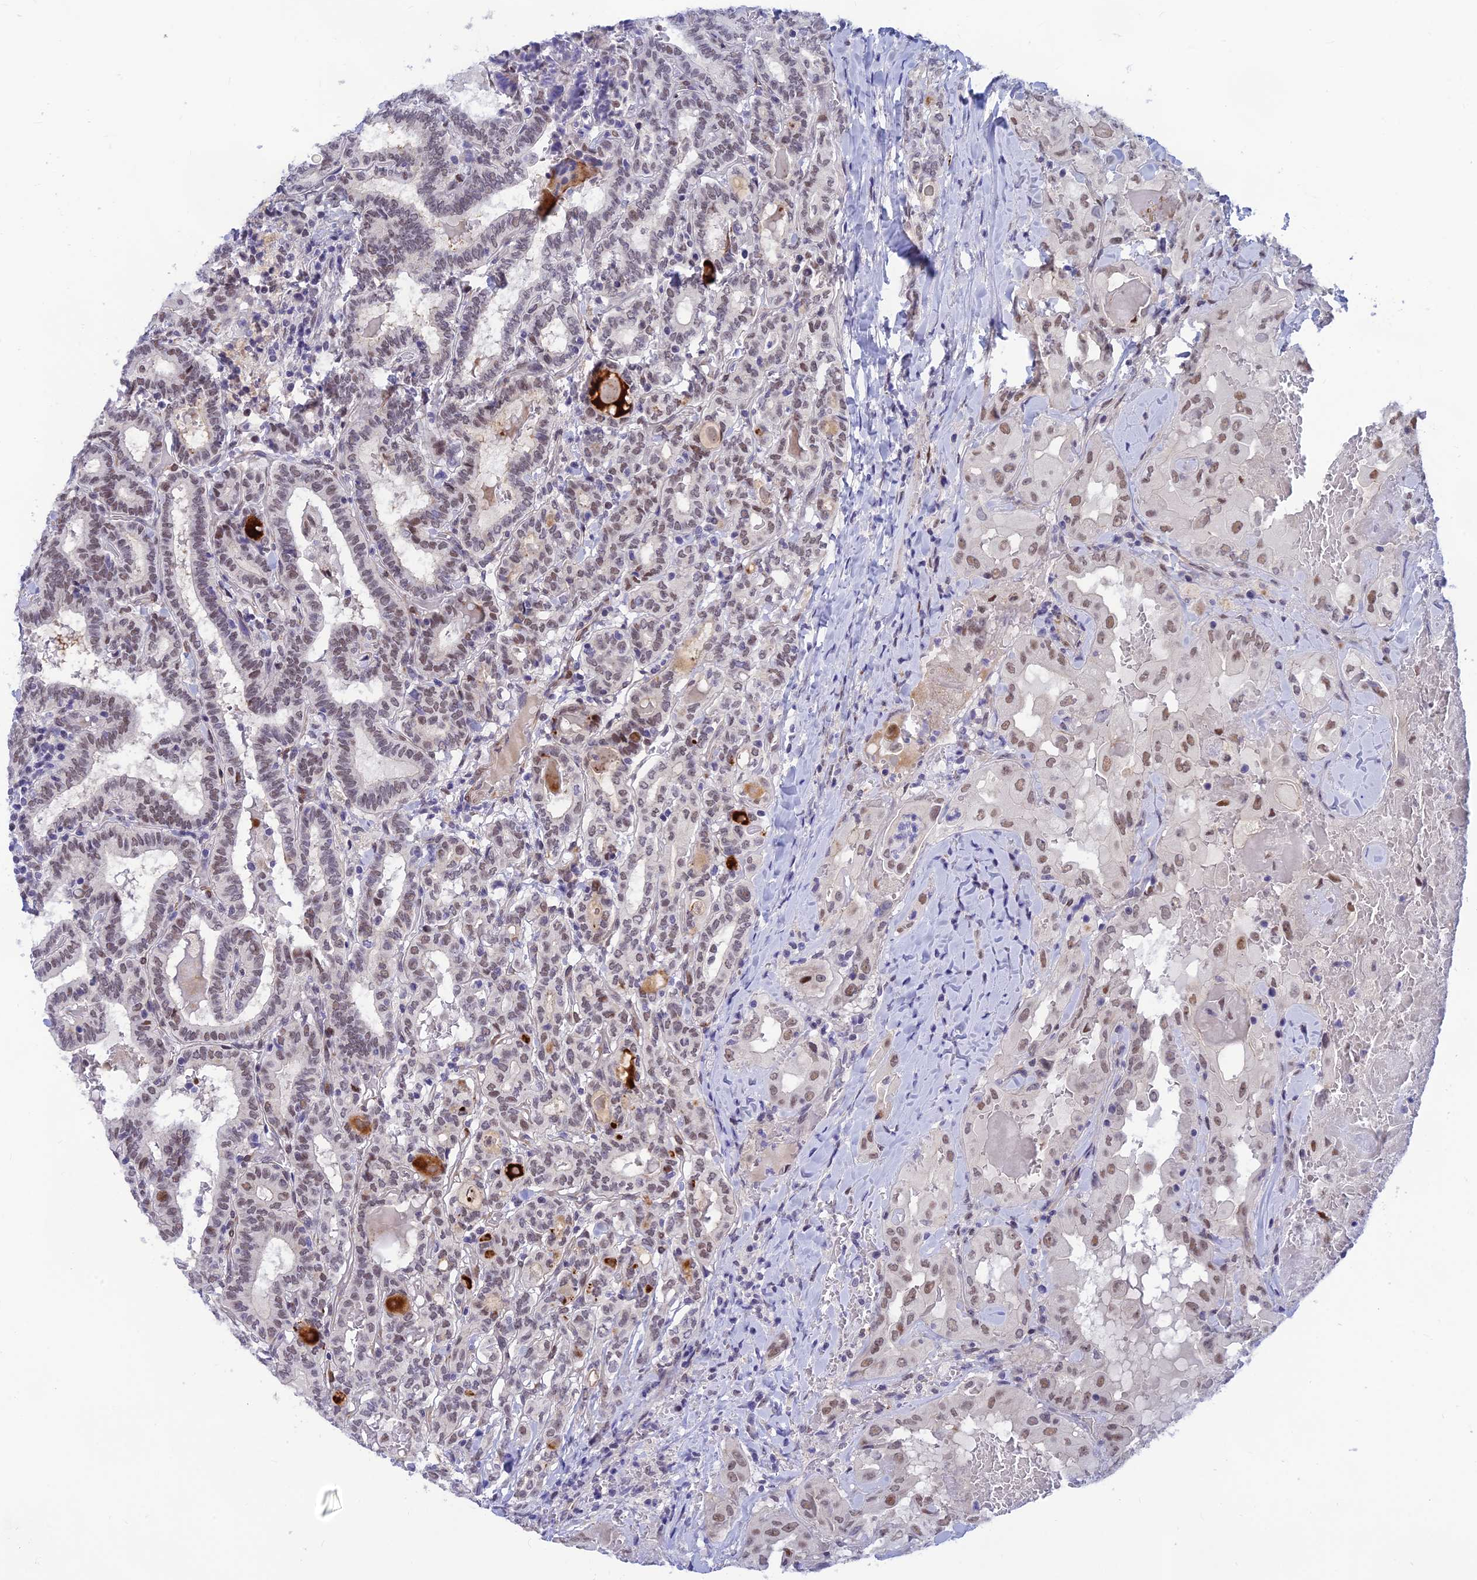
{"staining": {"intensity": "weak", "quantity": "25%-75%", "location": "nuclear"}, "tissue": "thyroid cancer", "cell_type": "Tumor cells", "image_type": "cancer", "snomed": [{"axis": "morphology", "description": "Papillary adenocarcinoma, NOS"}, {"axis": "topography", "description": "Thyroid gland"}], "caption": "A micrograph of human thyroid cancer (papillary adenocarcinoma) stained for a protein reveals weak nuclear brown staining in tumor cells. The protein is stained brown, and the nuclei are stained in blue (DAB (3,3'-diaminobenzidine) IHC with brightfield microscopy, high magnification).", "gene": "CLK4", "patient": {"sex": "female", "age": 72}}